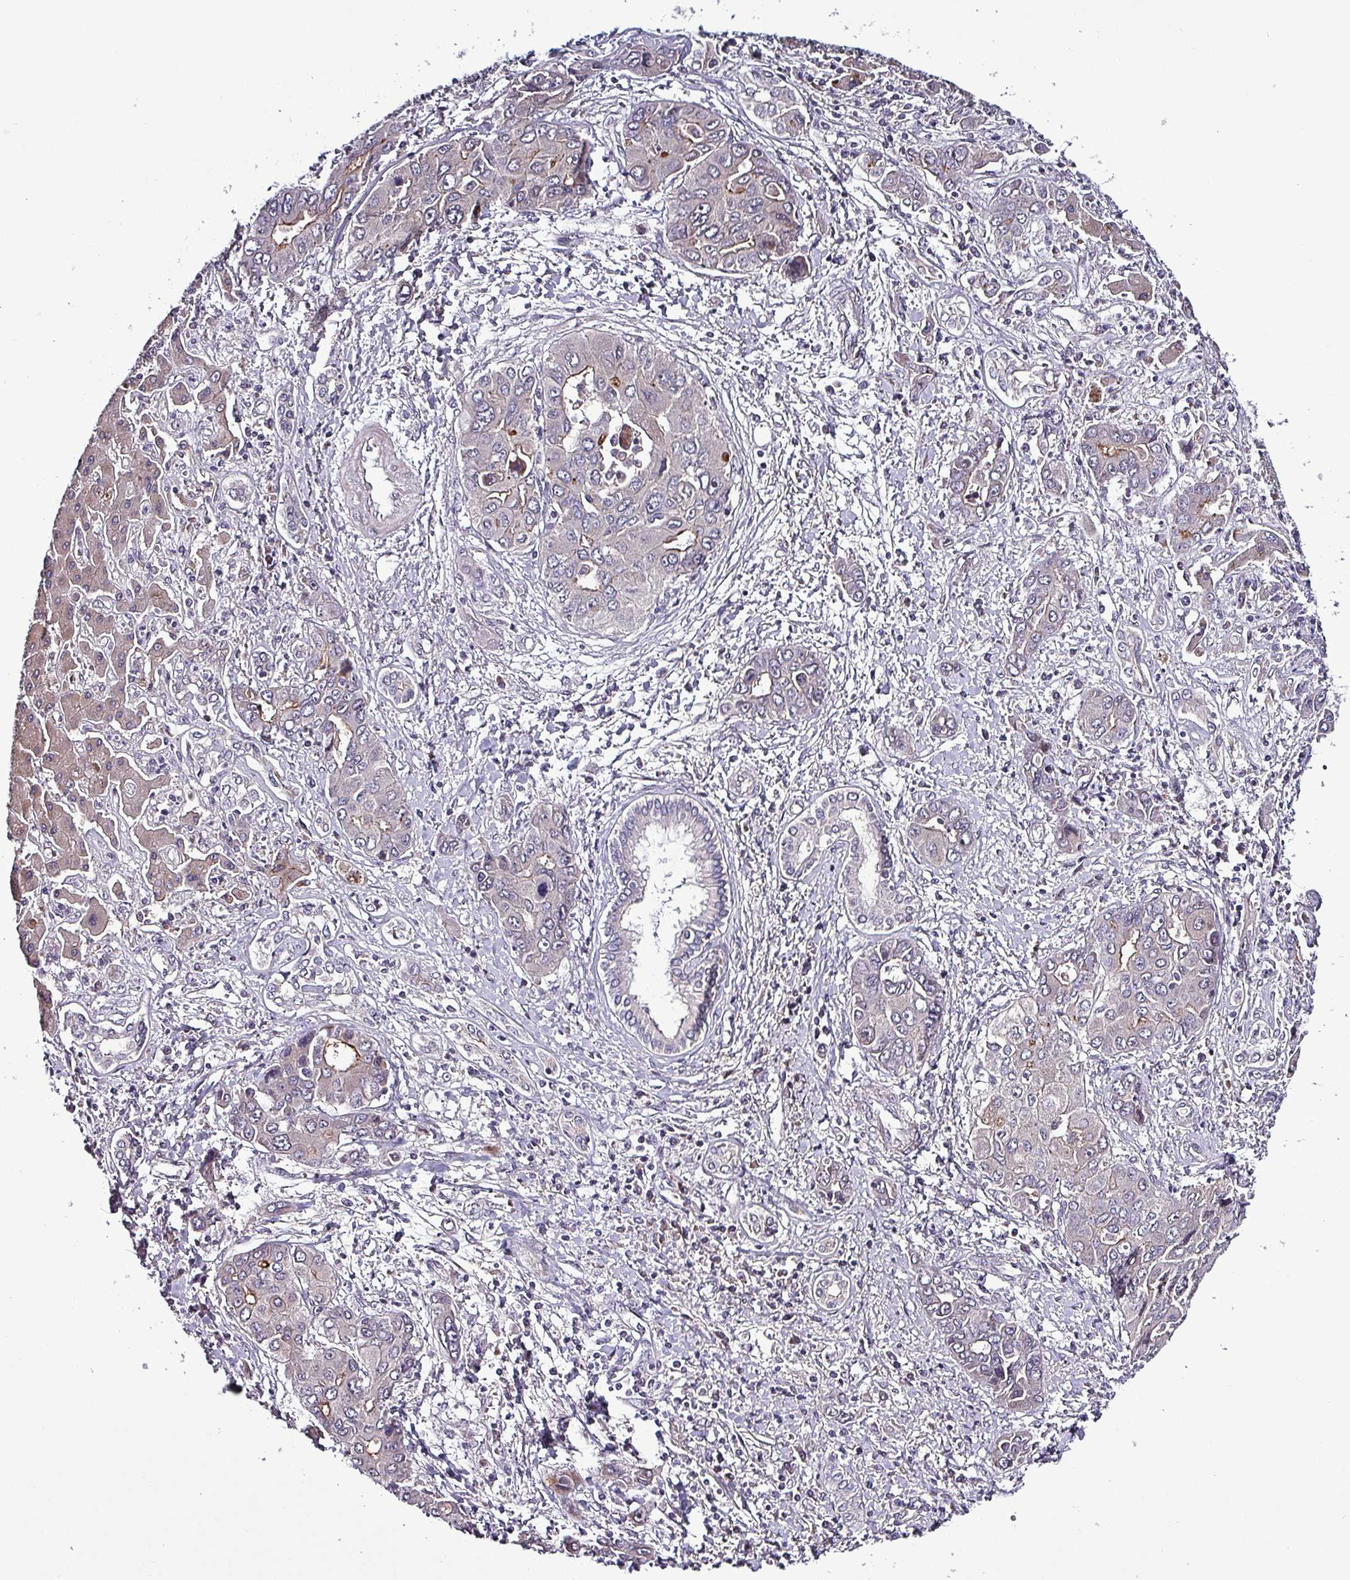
{"staining": {"intensity": "negative", "quantity": "none", "location": "none"}, "tissue": "liver cancer", "cell_type": "Tumor cells", "image_type": "cancer", "snomed": [{"axis": "morphology", "description": "Cholangiocarcinoma"}, {"axis": "topography", "description": "Liver"}], "caption": "Tumor cells are negative for brown protein staining in liver cancer. (IHC, brightfield microscopy, high magnification).", "gene": "GRAPL", "patient": {"sex": "male", "age": 67}}